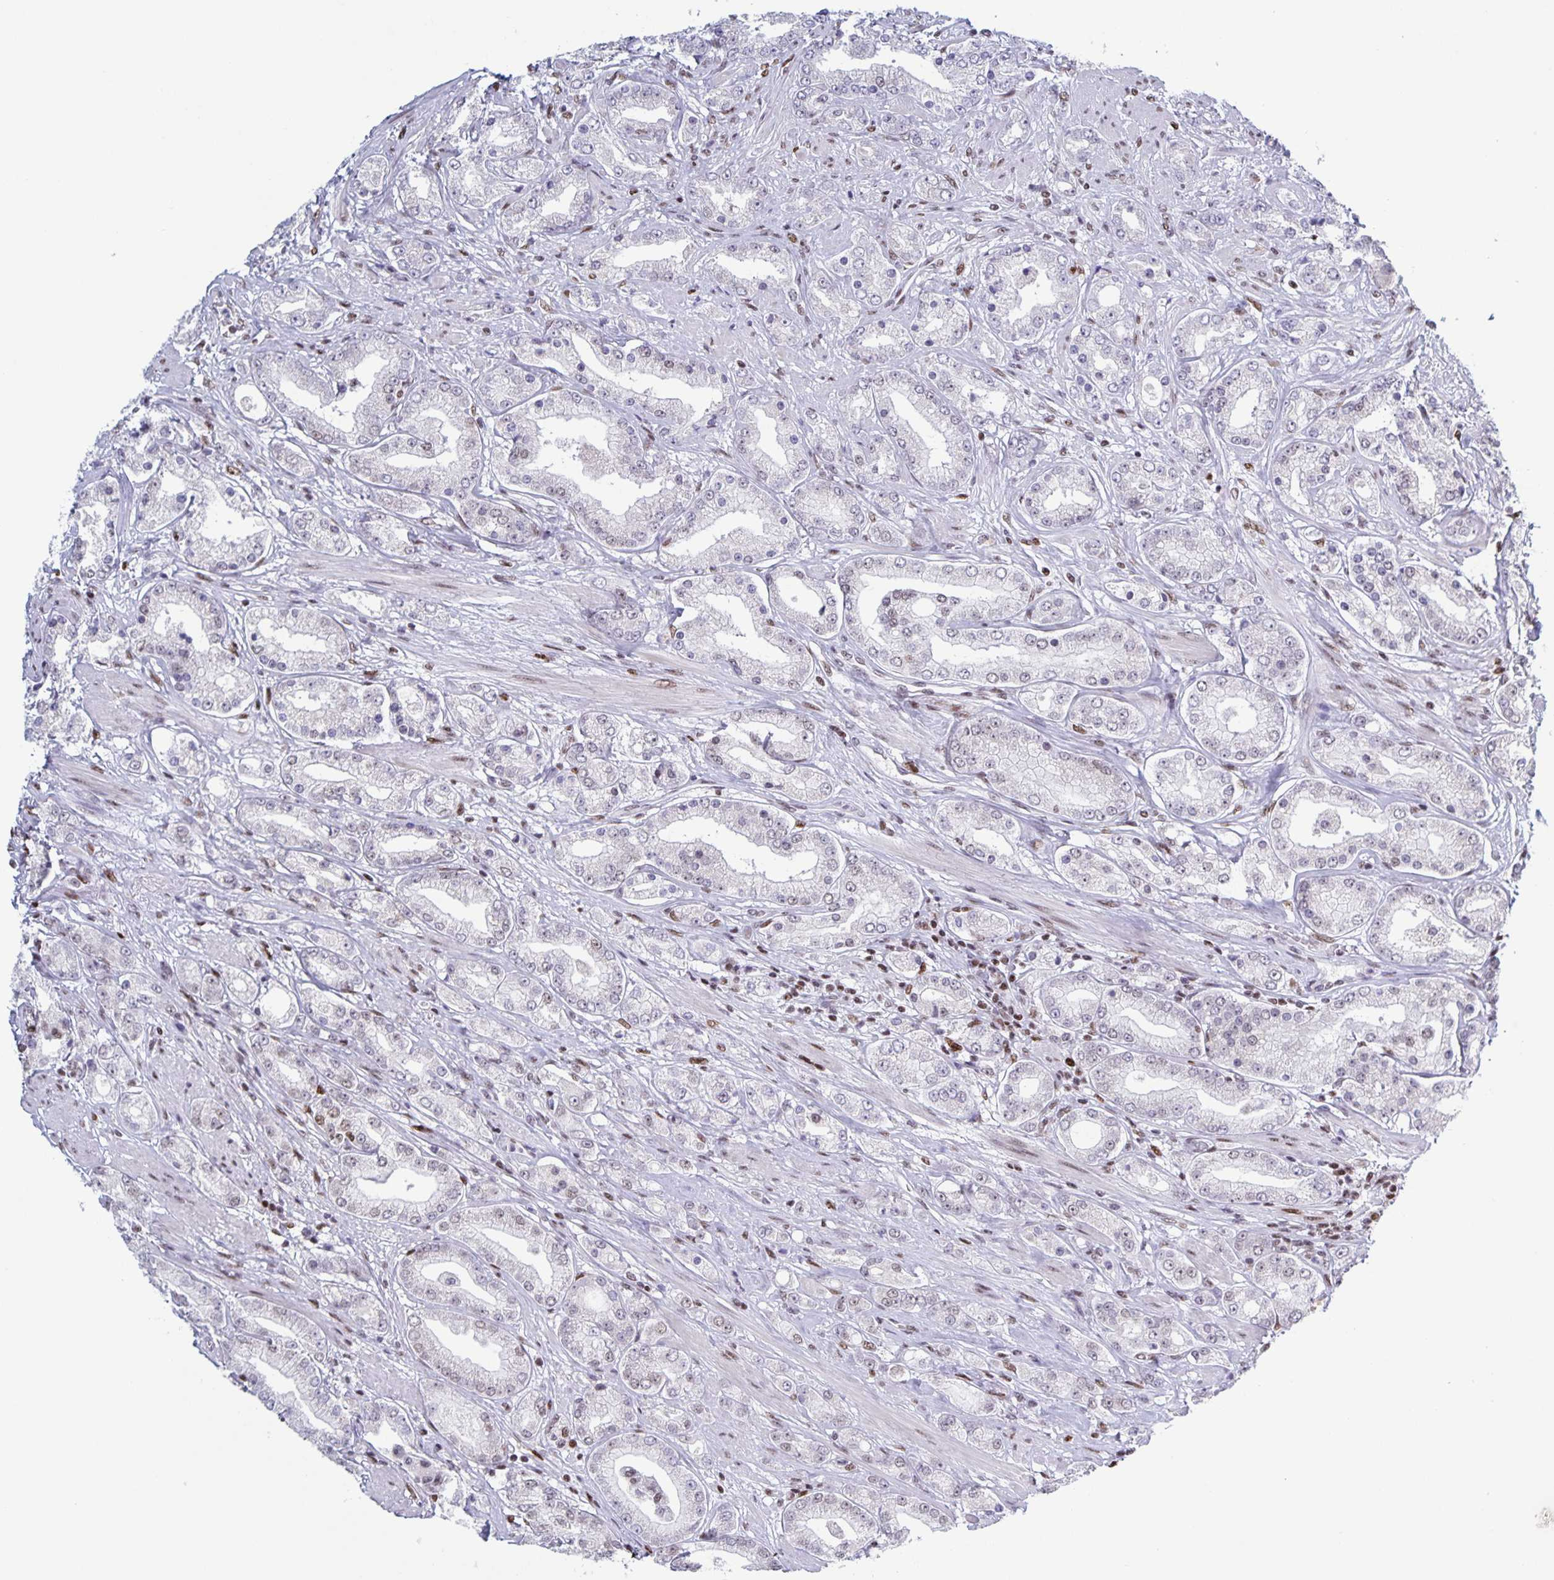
{"staining": {"intensity": "weak", "quantity": "<25%", "location": "nuclear"}, "tissue": "prostate cancer", "cell_type": "Tumor cells", "image_type": "cancer", "snomed": [{"axis": "morphology", "description": "Adenocarcinoma, High grade"}, {"axis": "topography", "description": "Prostate"}], "caption": "A micrograph of human prostate adenocarcinoma (high-grade) is negative for staining in tumor cells. (Brightfield microscopy of DAB immunohistochemistry (IHC) at high magnification).", "gene": "JUND", "patient": {"sex": "male", "age": 67}}